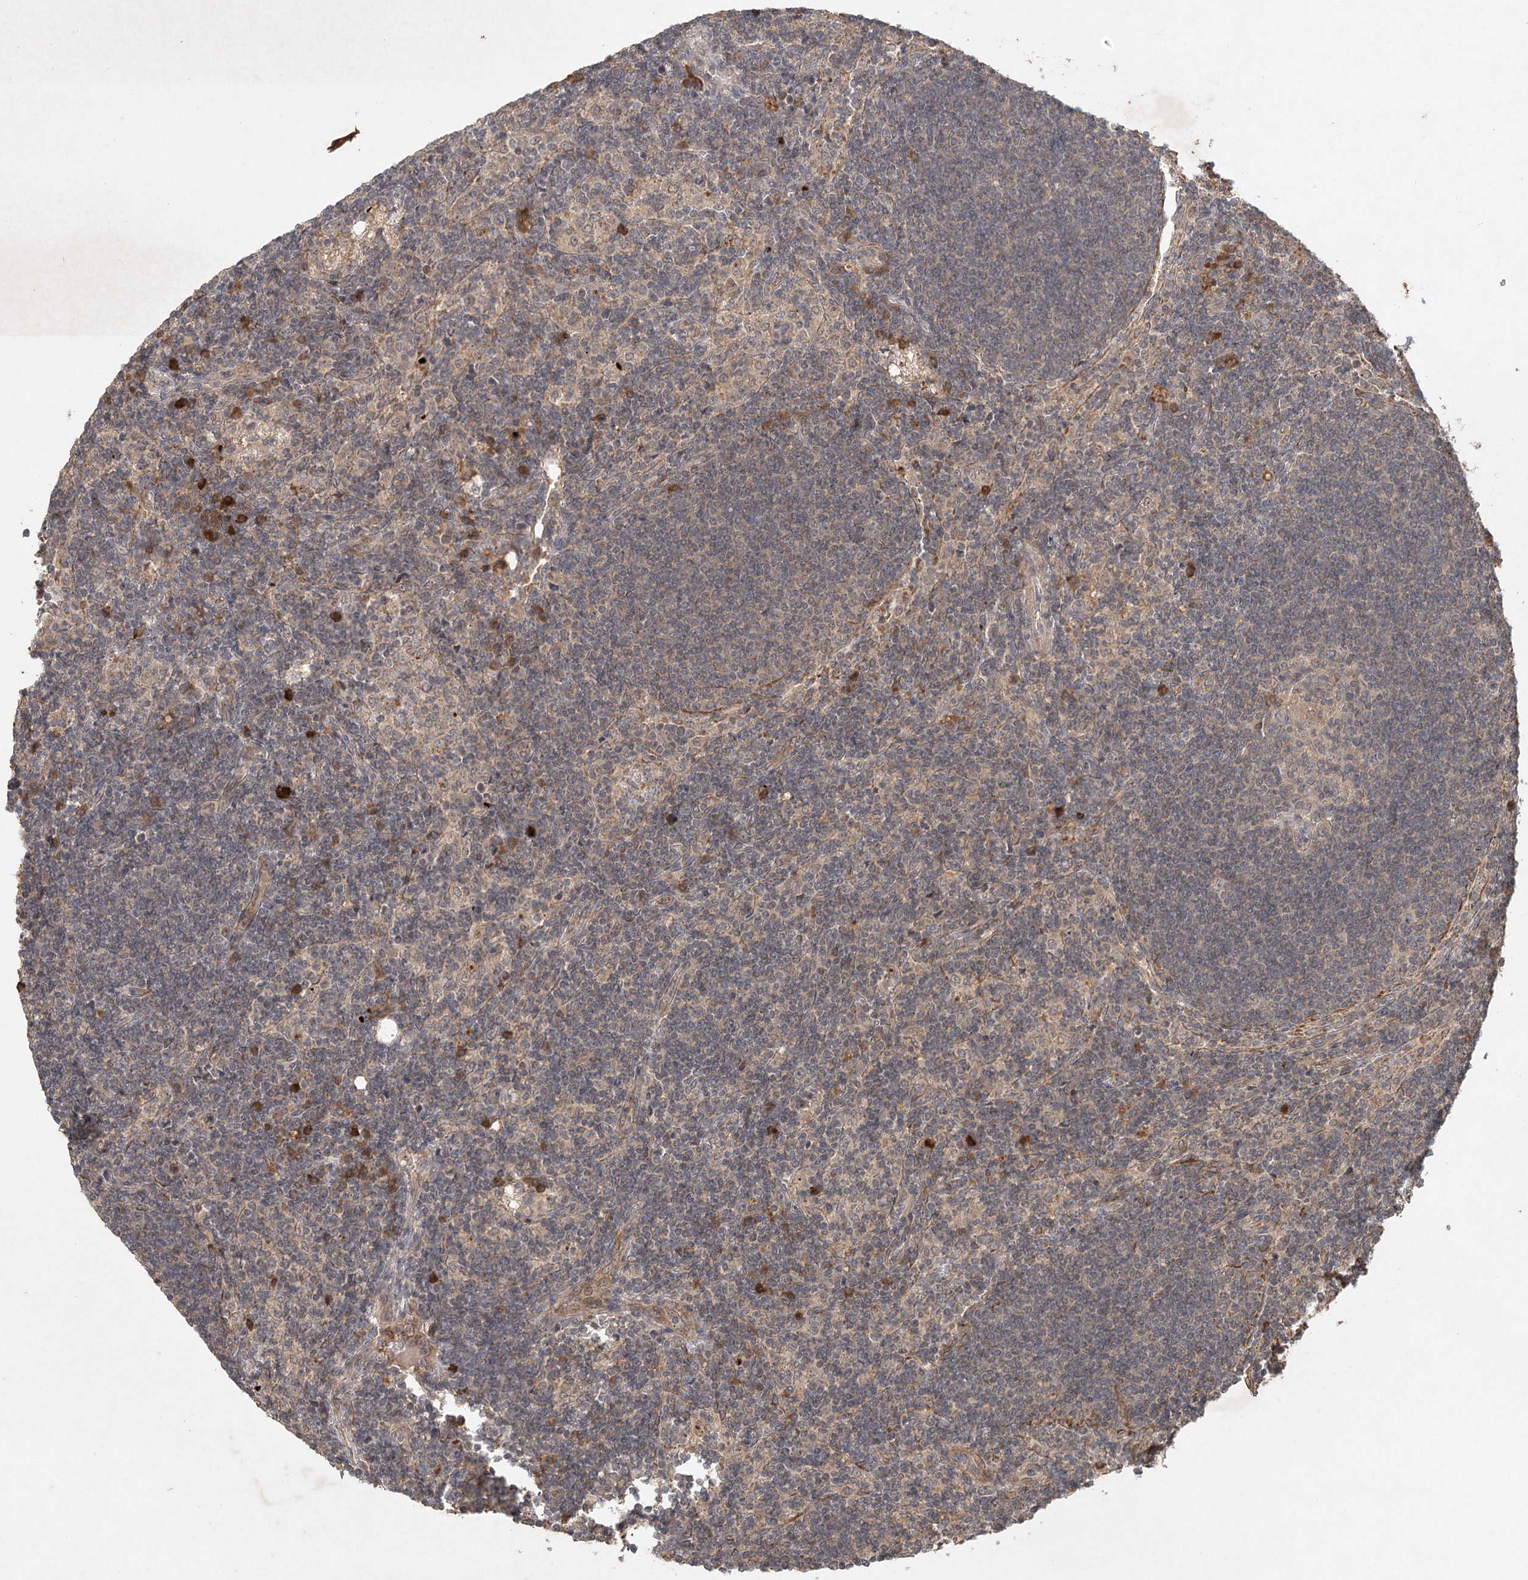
{"staining": {"intensity": "weak", "quantity": "25%-75%", "location": "cytoplasmic/membranous"}, "tissue": "lymph node", "cell_type": "Germinal center cells", "image_type": "normal", "snomed": [{"axis": "morphology", "description": "Normal tissue, NOS"}, {"axis": "topography", "description": "Lymph node"}], "caption": "IHC of unremarkable human lymph node demonstrates low levels of weak cytoplasmic/membranous staining in approximately 25%-75% of germinal center cells.", "gene": "ARL13A", "patient": {"sex": "male", "age": 69}}